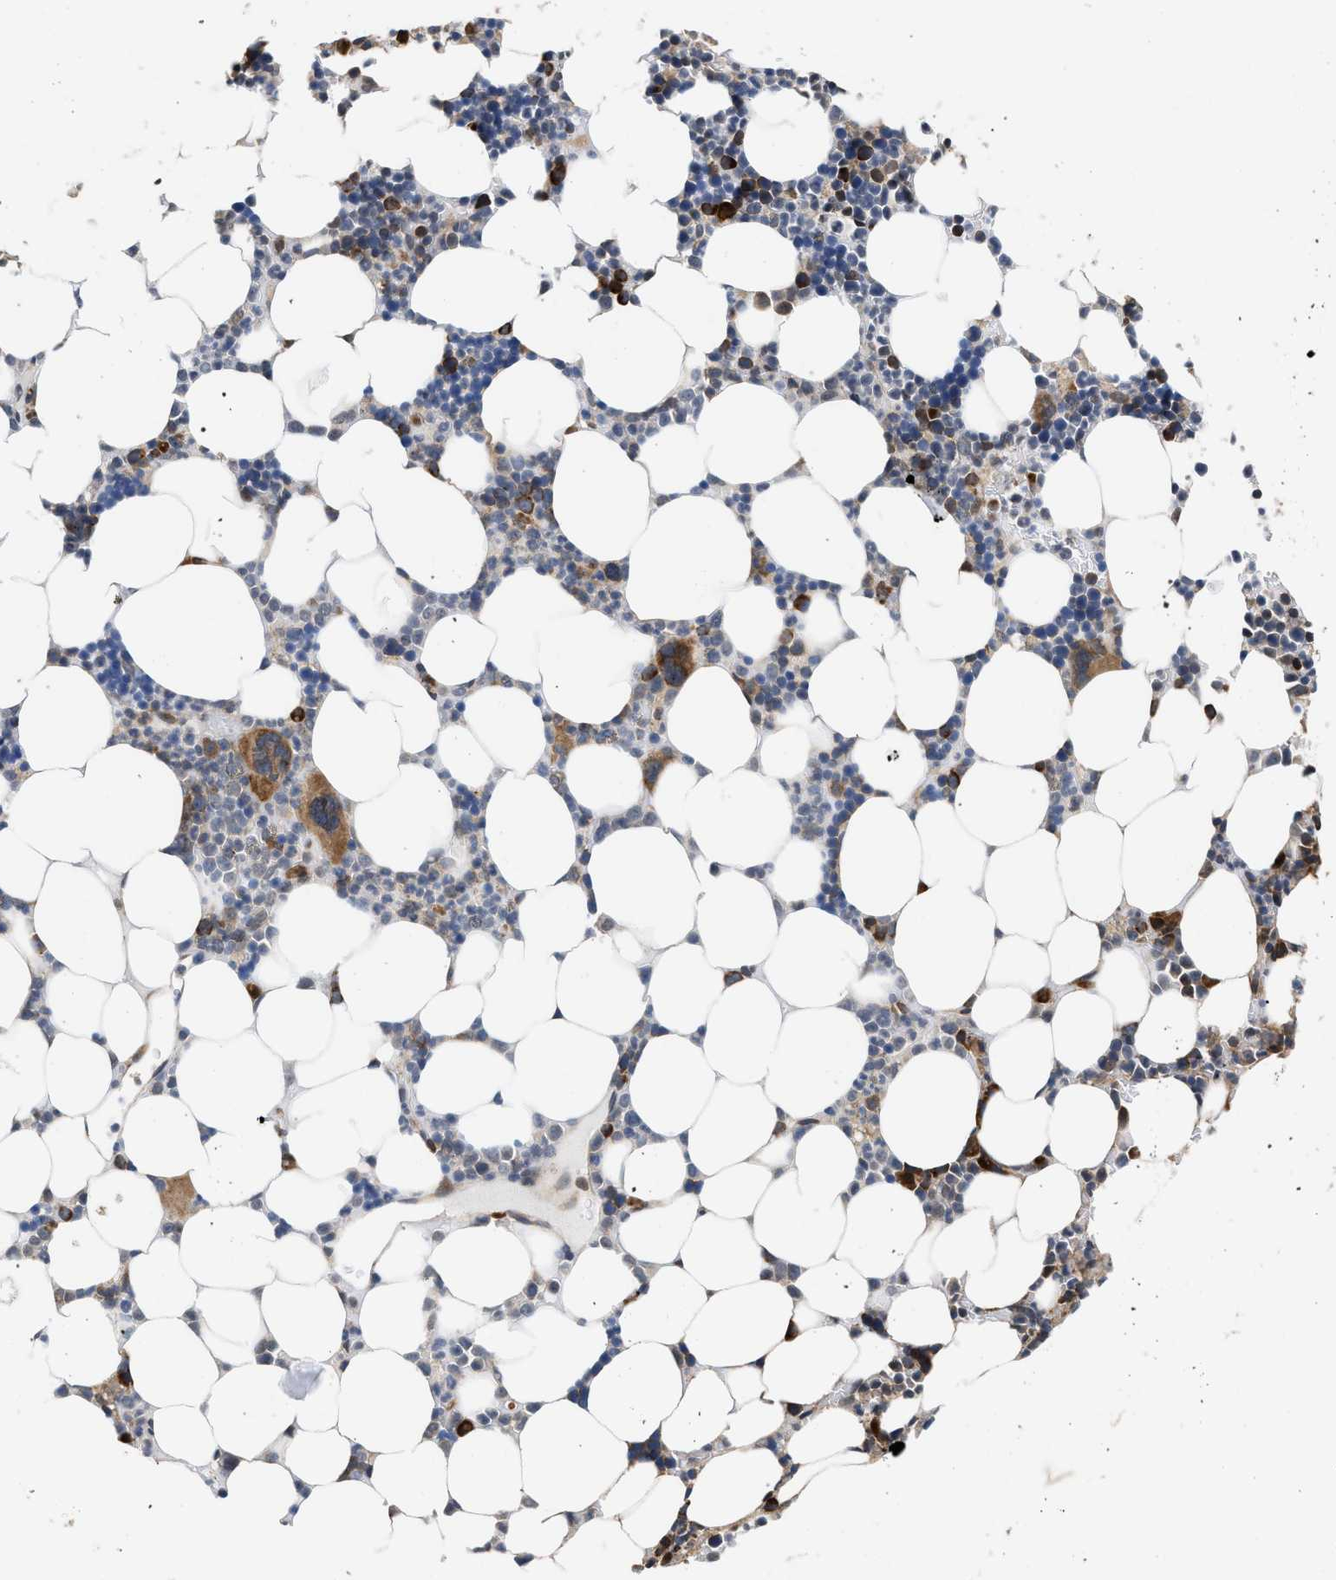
{"staining": {"intensity": "strong", "quantity": "<25%", "location": "cytoplasmic/membranous"}, "tissue": "bone marrow", "cell_type": "Hematopoietic cells", "image_type": "normal", "snomed": [{"axis": "morphology", "description": "Normal tissue, NOS"}, {"axis": "topography", "description": "Bone marrow"}], "caption": "Brown immunohistochemical staining in unremarkable human bone marrow exhibits strong cytoplasmic/membranous positivity in approximately <25% of hematopoietic cells. The protein is stained brown, and the nuclei are stained in blue (DAB IHC with brightfield microscopy, high magnification).", "gene": "POLG2", "patient": {"sex": "female", "age": 73}}